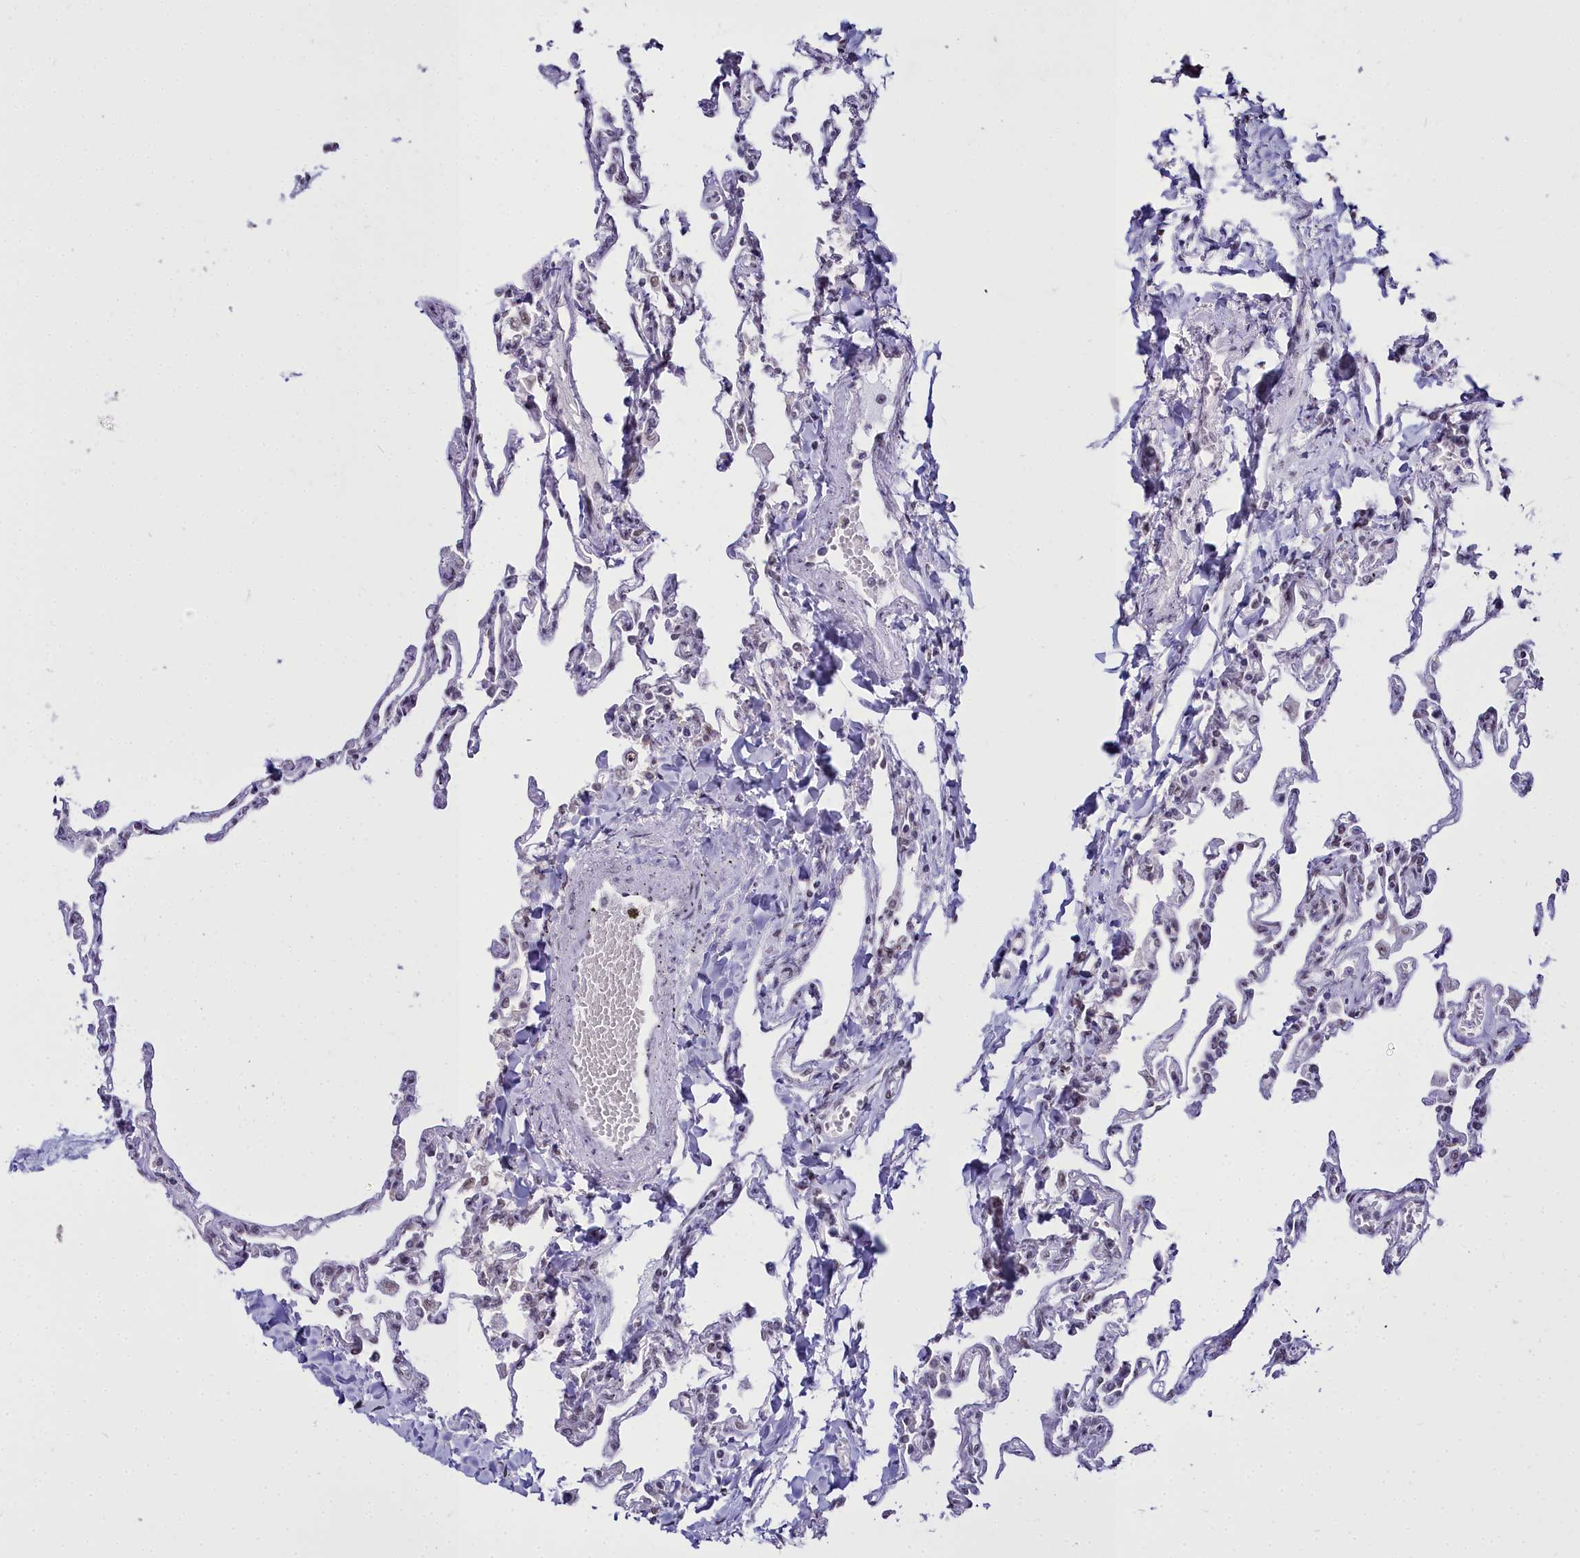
{"staining": {"intensity": "moderate", "quantity": "25%-75%", "location": "nuclear"}, "tissue": "lung", "cell_type": "Alveolar cells", "image_type": "normal", "snomed": [{"axis": "morphology", "description": "Normal tissue, NOS"}, {"axis": "topography", "description": "Lung"}], "caption": "This image demonstrates immunohistochemistry (IHC) staining of unremarkable human lung, with medium moderate nuclear staining in approximately 25%-75% of alveolar cells.", "gene": "RBM12", "patient": {"sex": "male", "age": 21}}